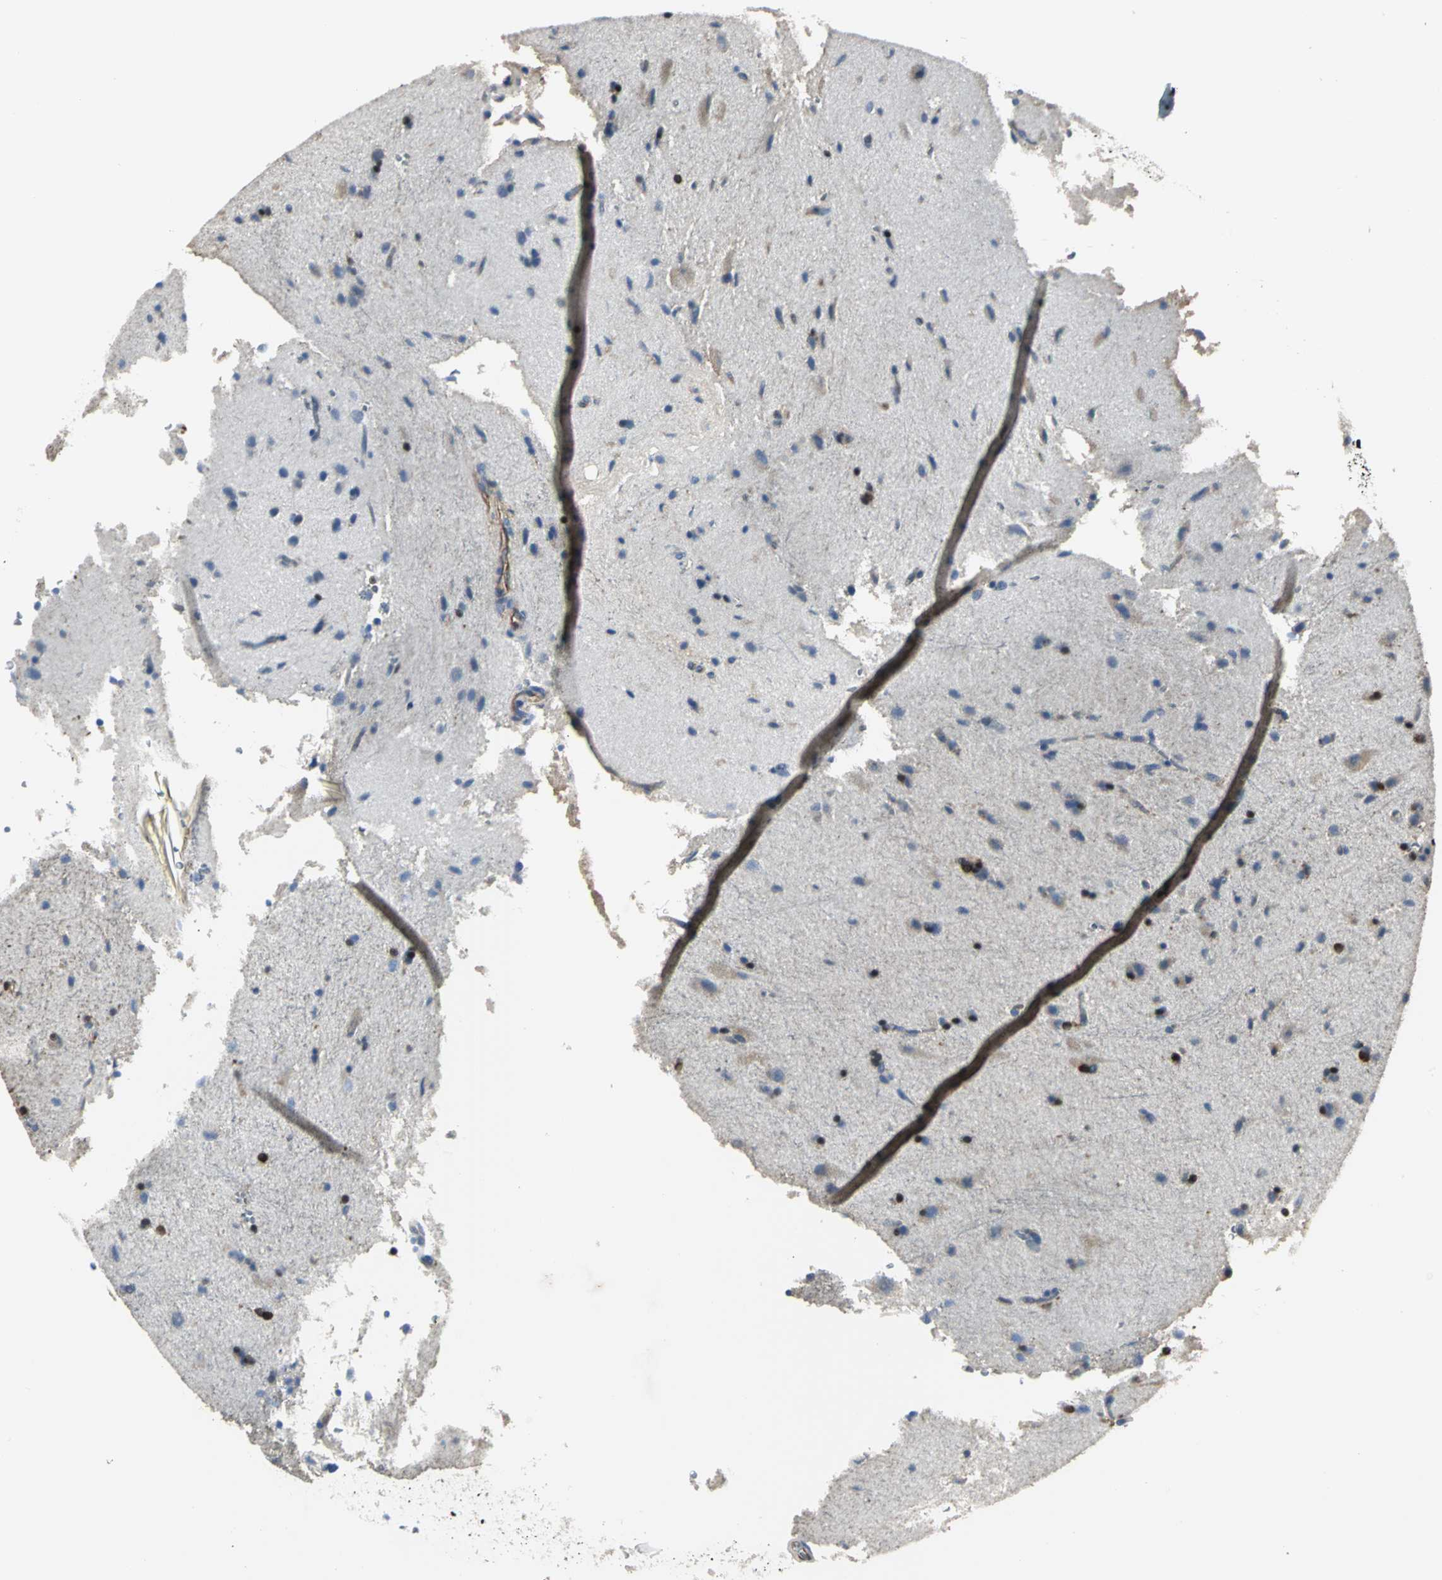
{"staining": {"intensity": "moderate", "quantity": ">75%", "location": "cytoplasmic/membranous"}, "tissue": "cerebral cortex", "cell_type": "Endothelial cells", "image_type": "normal", "snomed": [{"axis": "morphology", "description": "Normal tissue, NOS"}, {"axis": "topography", "description": "Cerebral cortex"}], "caption": "Protein expression analysis of unremarkable human cerebral cortex reveals moderate cytoplasmic/membranous staining in about >75% of endothelial cells. (DAB IHC with brightfield microscopy, high magnification).", "gene": "CHRNB1", "patient": {"sex": "male", "age": 62}}